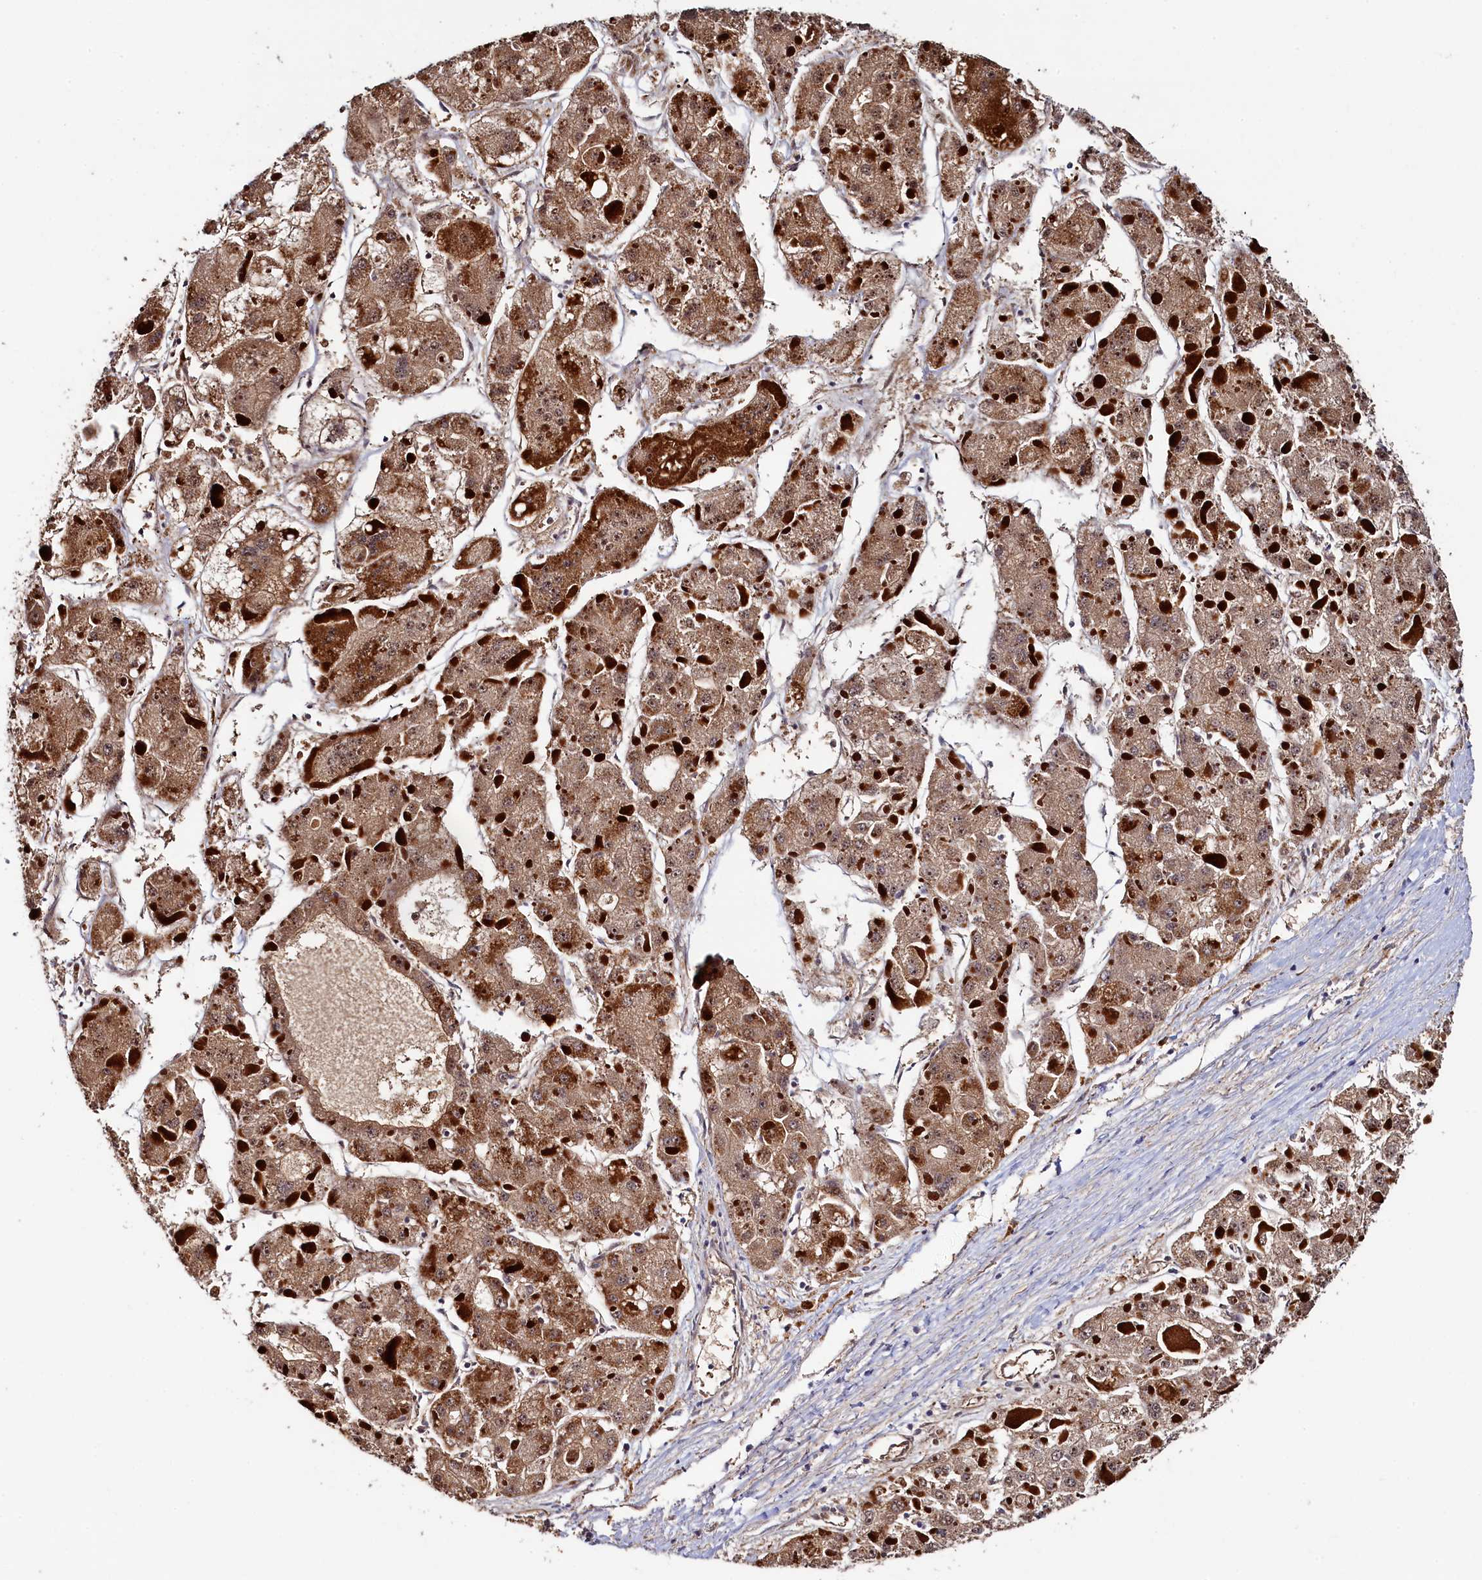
{"staining": {"intensity": "moderate", "quantity": ">75%", "location": "cytoplasmic/membranous"}, "tissue": "liver cancer", "cell_type": "Tumor cells", "image_type": "cancer", "snomed": [{"axis": "morphology", "description": "Carcinoma, Hepatocellular, NOS"}, {"axis": "topography", "description": "Liver"}], "caption": "Immunohistochemistry (IHC) photomicrograph of liver cancer (hepatocellular carcinoma) stained for a protein (brown), which shows medium levels of moderate cytoplasmic/membranous staining in approximately >75% of tumor cells.", "gene": "PIK3C3", "patient": {"sex": "female", "age": 73}}